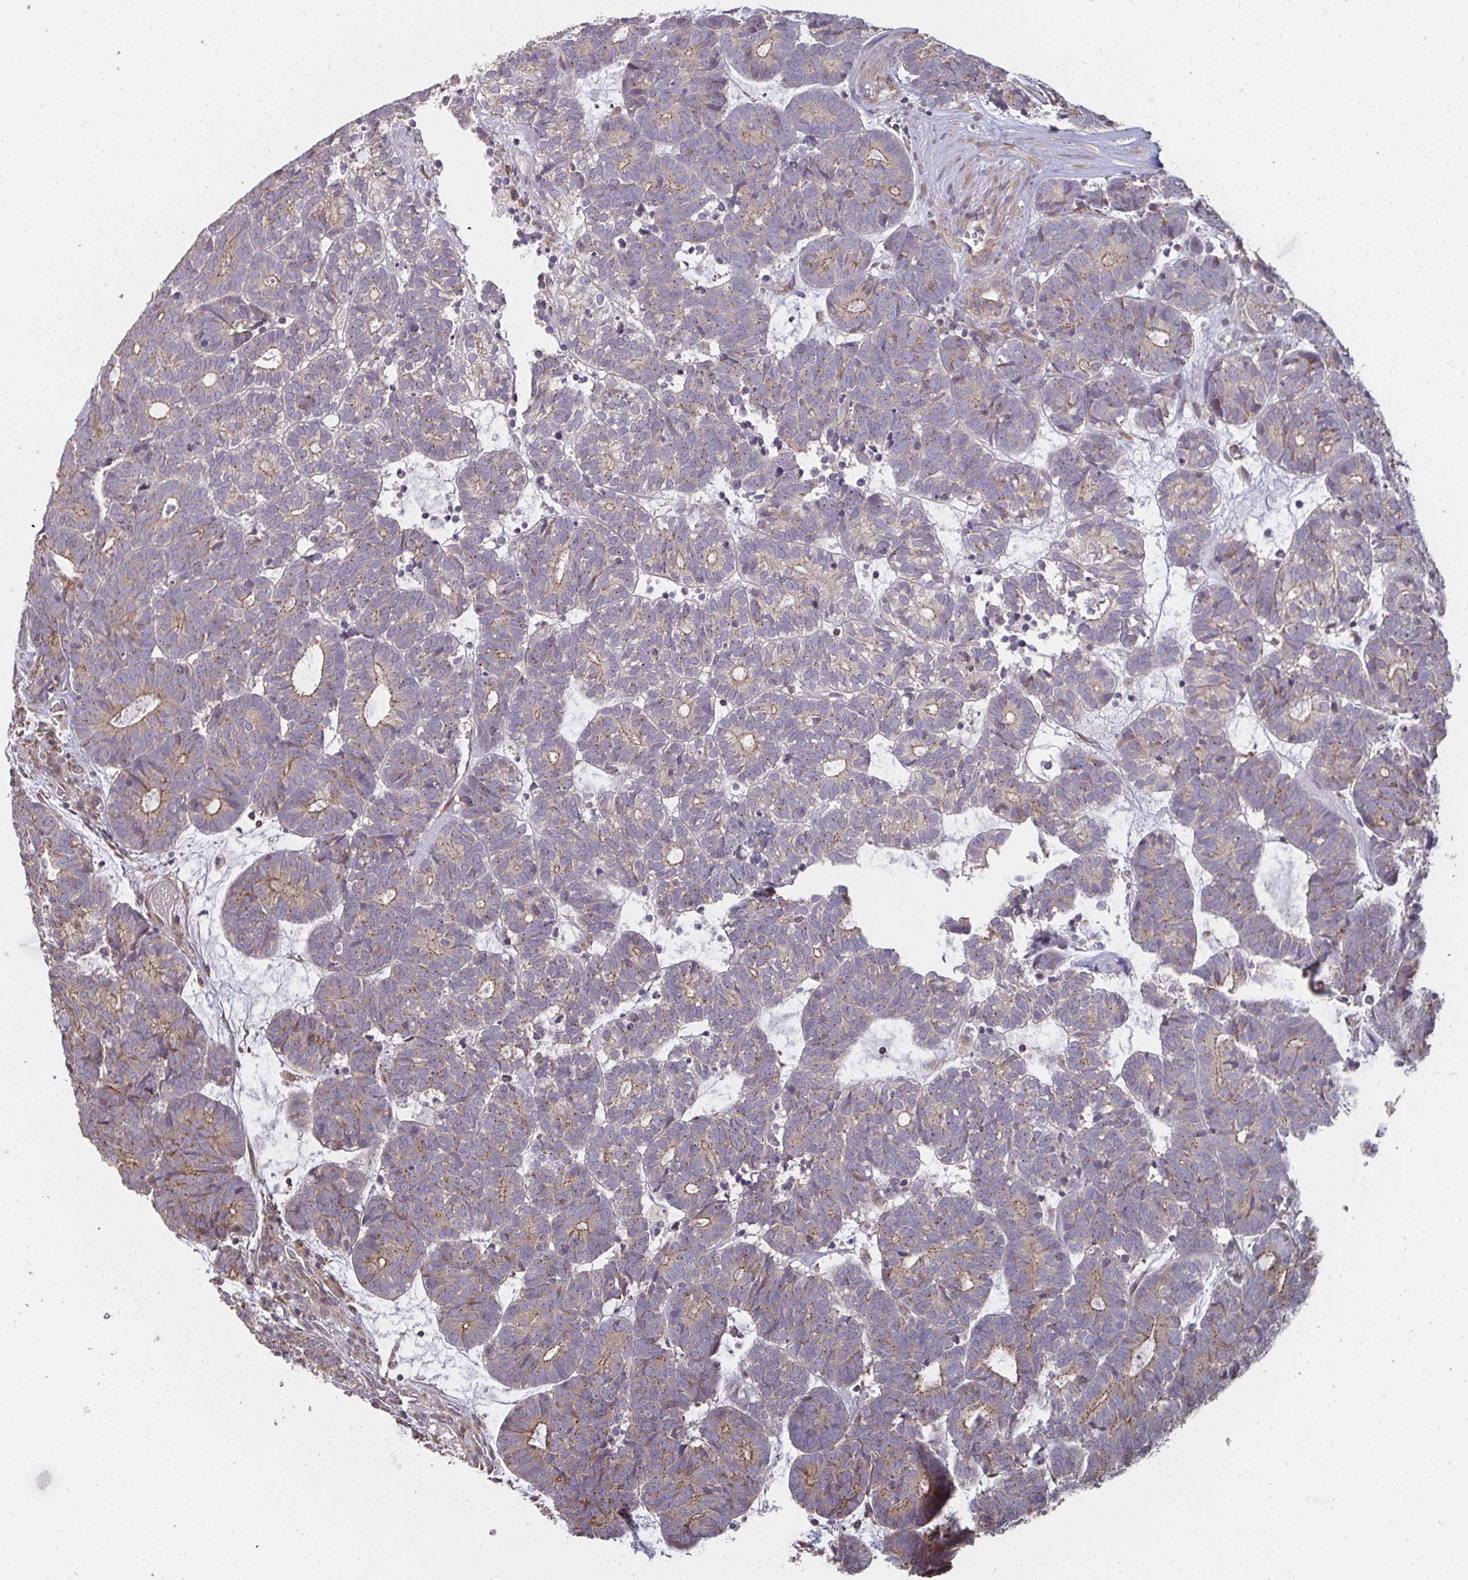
{"staining": {"intensity": "weak", "quantity": "25%-75%", "location": "cytoplasmic/membranous"}, "tissue": "head and neck cancer", "cell_type": "Tumor cells", "image_type": "cancer", "snomed": [{"axis": "morphology", "description": "Adenocarcinoma, NOS"}, {"axis": "topography", "description": "Head-Neck"}], "caption": "Protein staining demonstrates weak cytoplasmic/membranous expression in approximately 25%-75% of tumor cells in head and neck cancer (adenocarcinoma).", "gene": "ZFYVE28", "patient": {"sex": "female", "age": 81}}